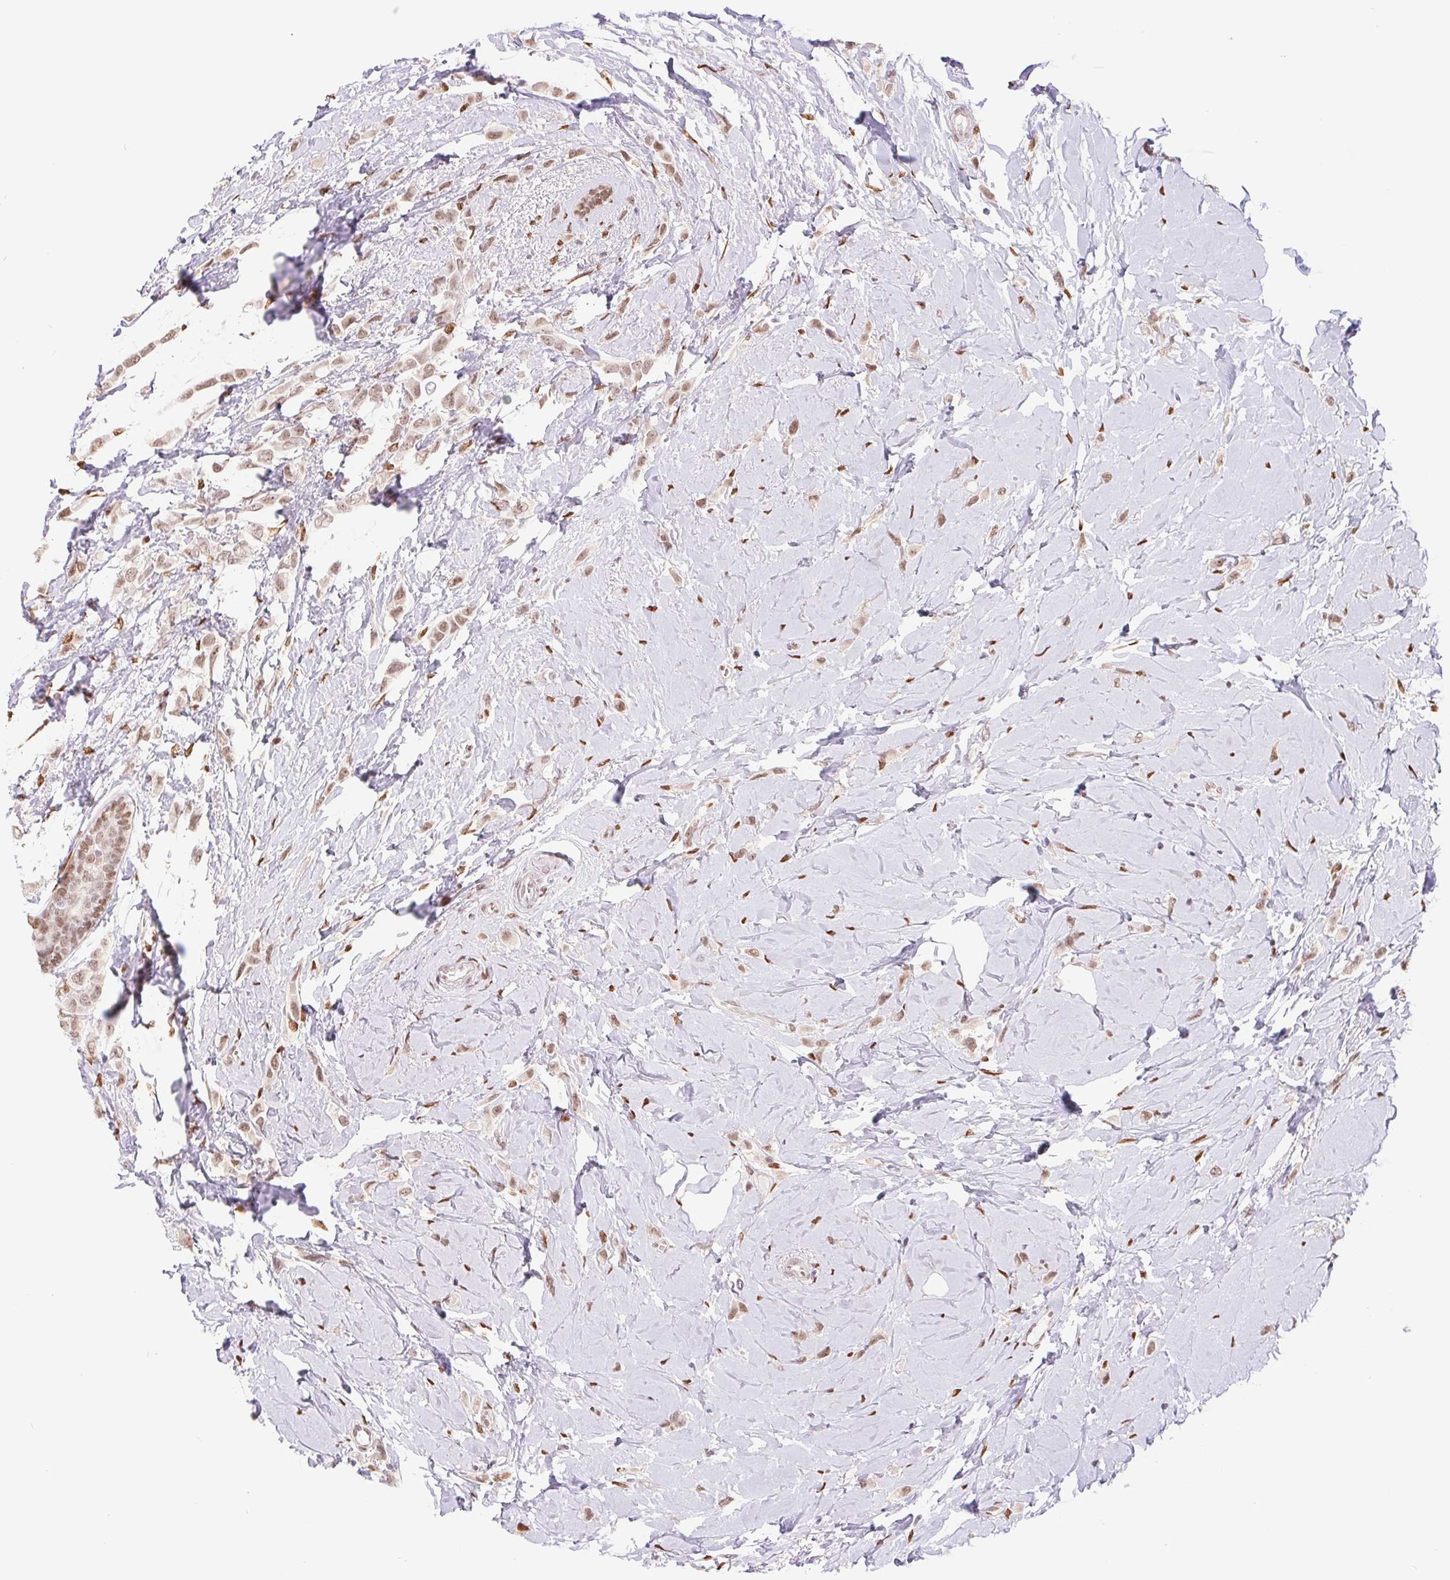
{"staining": {"intensity": "weak", "quantity": ">75%", "location": "nuclear"}, "tissue": "breast cancer", "cell_type": "Tumor cells", "image_type": "cancer", "snomed": [{"axis": "morphology", "description": "Lobular carcinoma"}, {"axis": "topography", "description": "Breast"}], "caption": "Immunohistochemical staining of human lobular carcinoma (breast) exhibits weak nuclear protein staining in approximately >75% of tumor cells. The staining was performed using DAB (3,3'-diaminobenzidine) to visualize the protein expression in brown, while the nuclei were stained in blue with hematoxylin (Magnification: 20x).", "gene": "CAND1", "patient": {"sex": "female", "age": 66}}